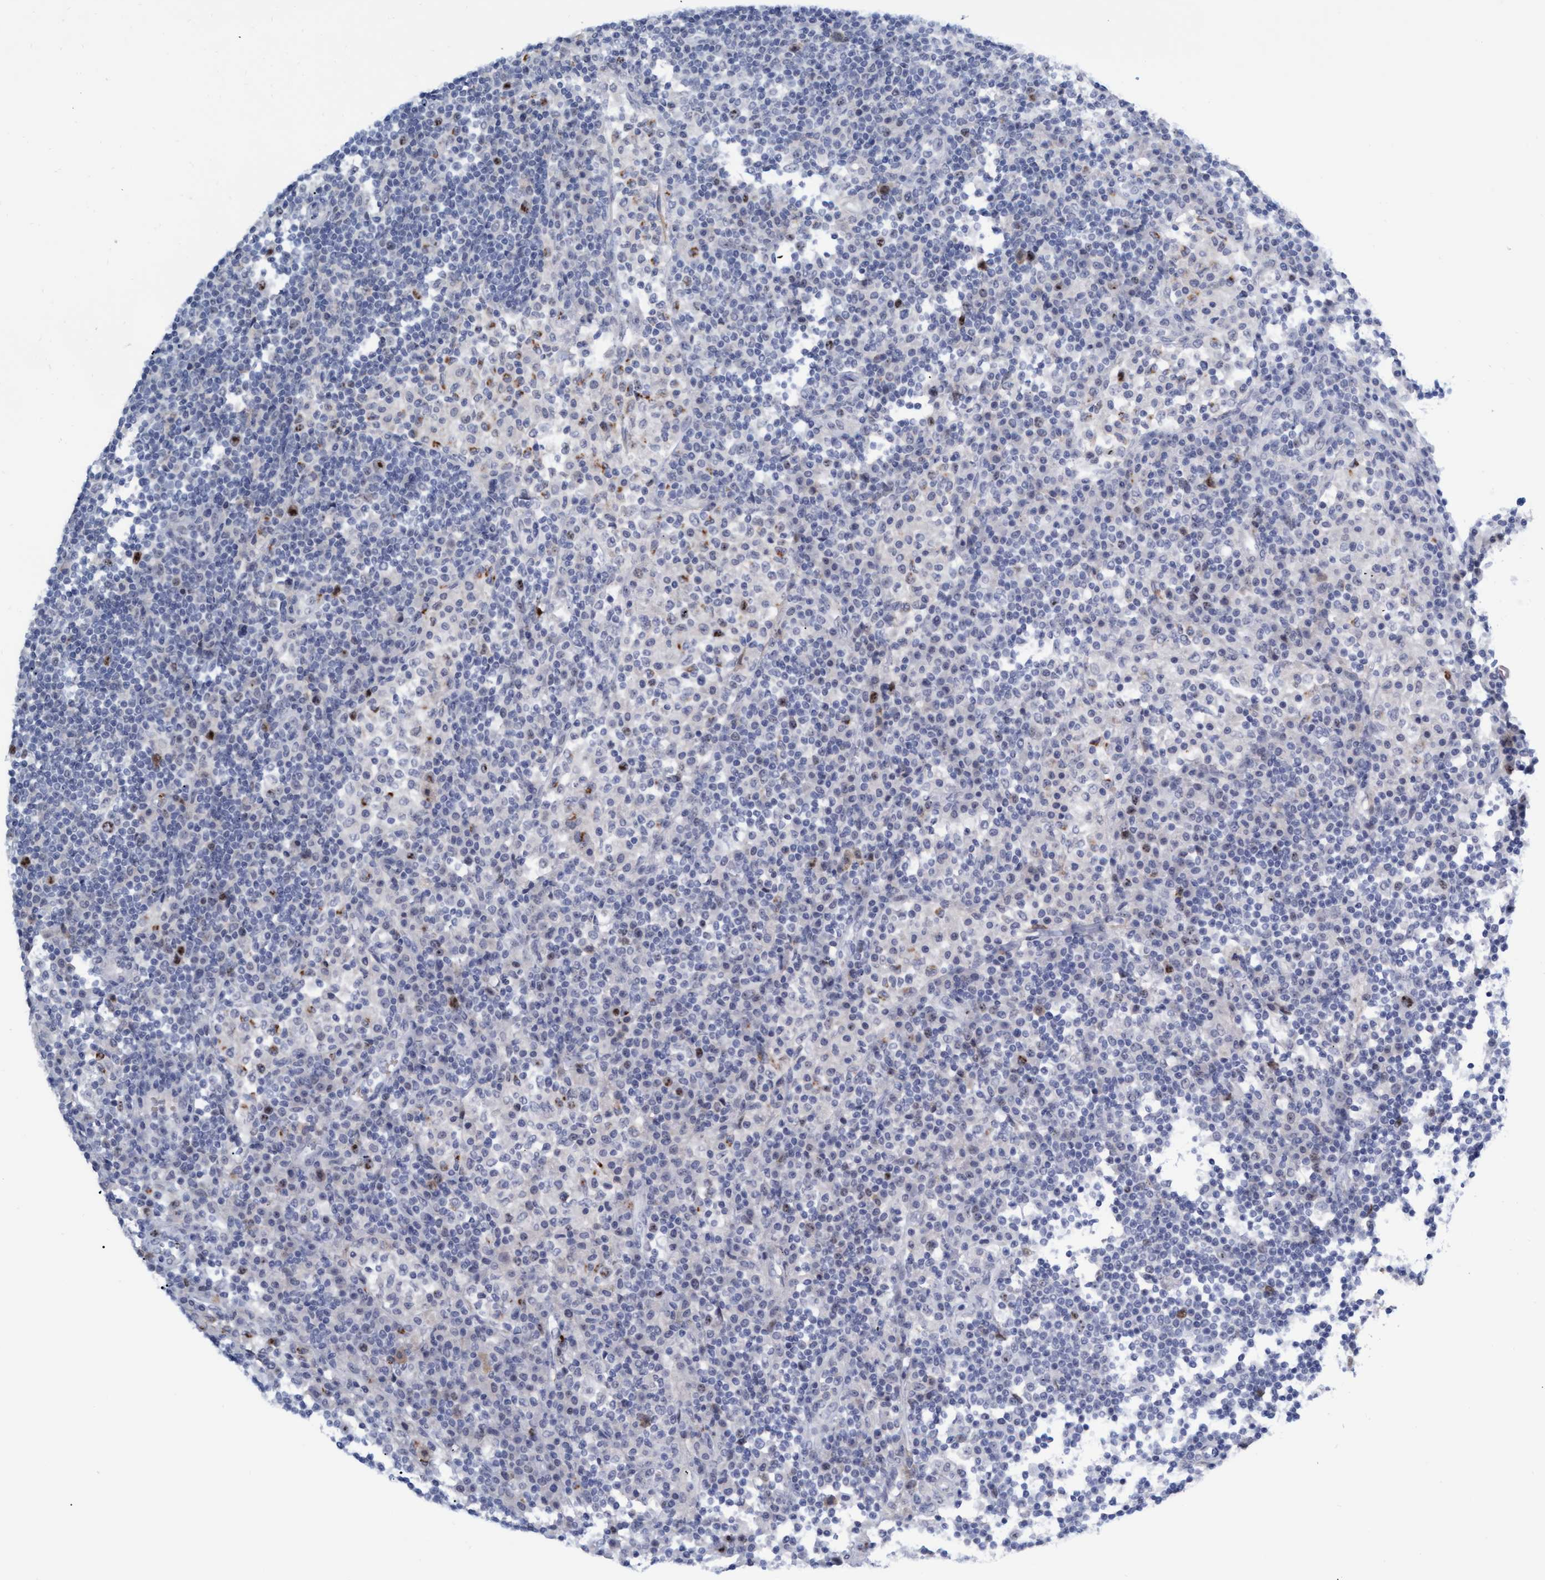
{"staining": {"intensity": "strong", "quantity": "<25%", "location": "nuclear"}, "tissue": "lymph node", "cell_type": "Non-germinal center cells", "image_type": "normal", "snomed": [{"axis": "morphology", "description": "Normal tissue, NOS"}, {"axis": "topography", "description": "Lymph node"}], "caption": "A medium amount of strong nuclear positivity is identified in about <25% of non-germinal center cells in normal lymph node. The staining is performed using DAB brown chromogen to label protein expression. The nuclei are counter-stained blue using hematoxylin.", "gene": "PINX1", "patient": {"sex": "female", "age": 53}}